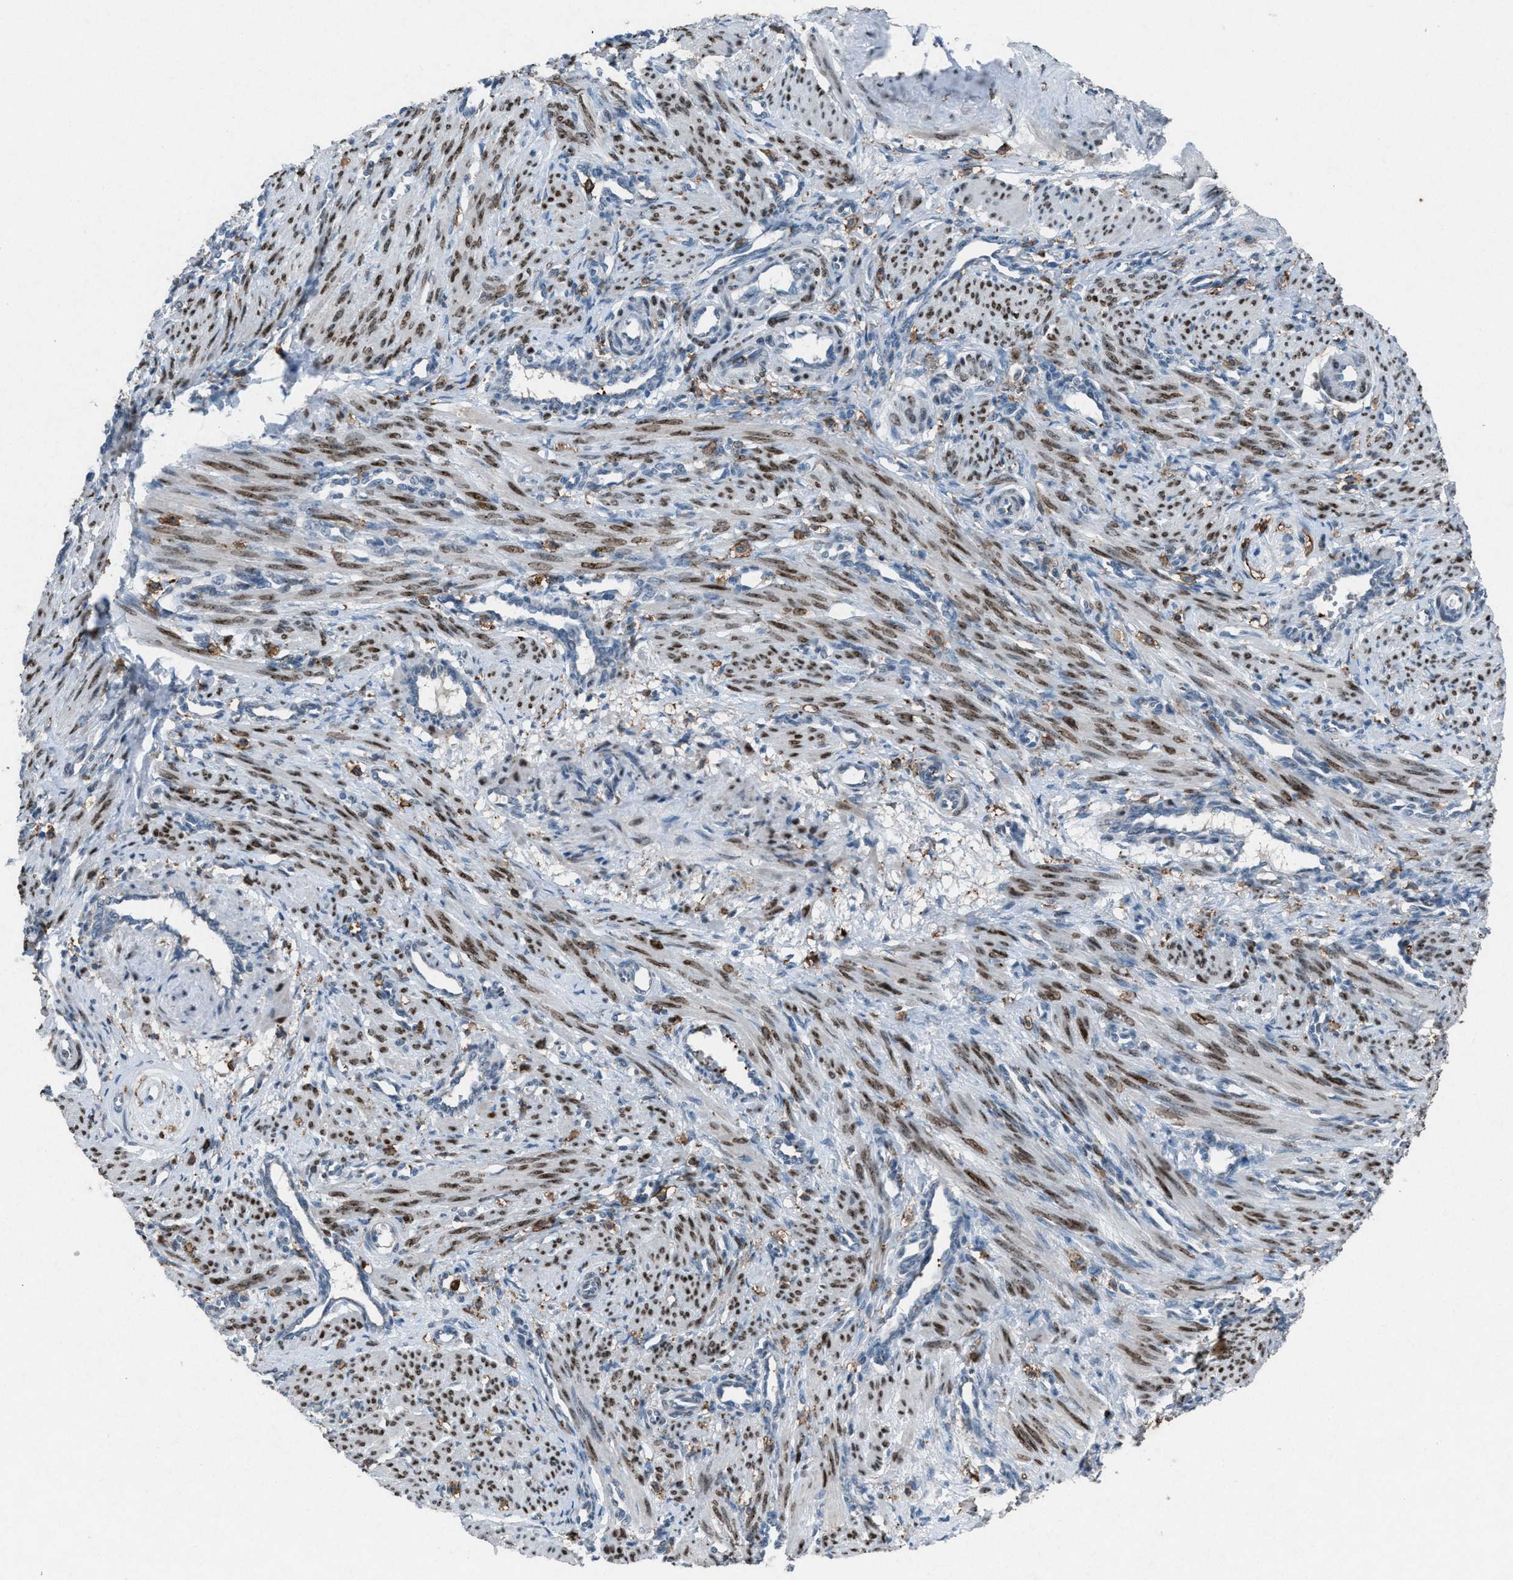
{"staining": {"intensity": "moderate", "quantity": ">75%", "location": "nuclear"}, "tissue": "smooth muscle", "cell_type": "Smooth muscle cells", "image_type": "normal", "snomed": [{"axis": "morphology", "description": "Normal tissue, NOS"}, {"axis": "topography", "description": "Endometrium"}], "caption": "Immunohistochemistry of benign human smooth muscle displays medium levels of moderate nuclear positivity in approximately >75% of smooth muscle cells. The protein of interest is stained brown, and the nuclei are stained in blue (DAB (3,3'-diaminobenzidine) IHC with brightfield microscopy, high magnification).", "gene": "FCER1G", "patient": {"sex": "female", "age": 33}}